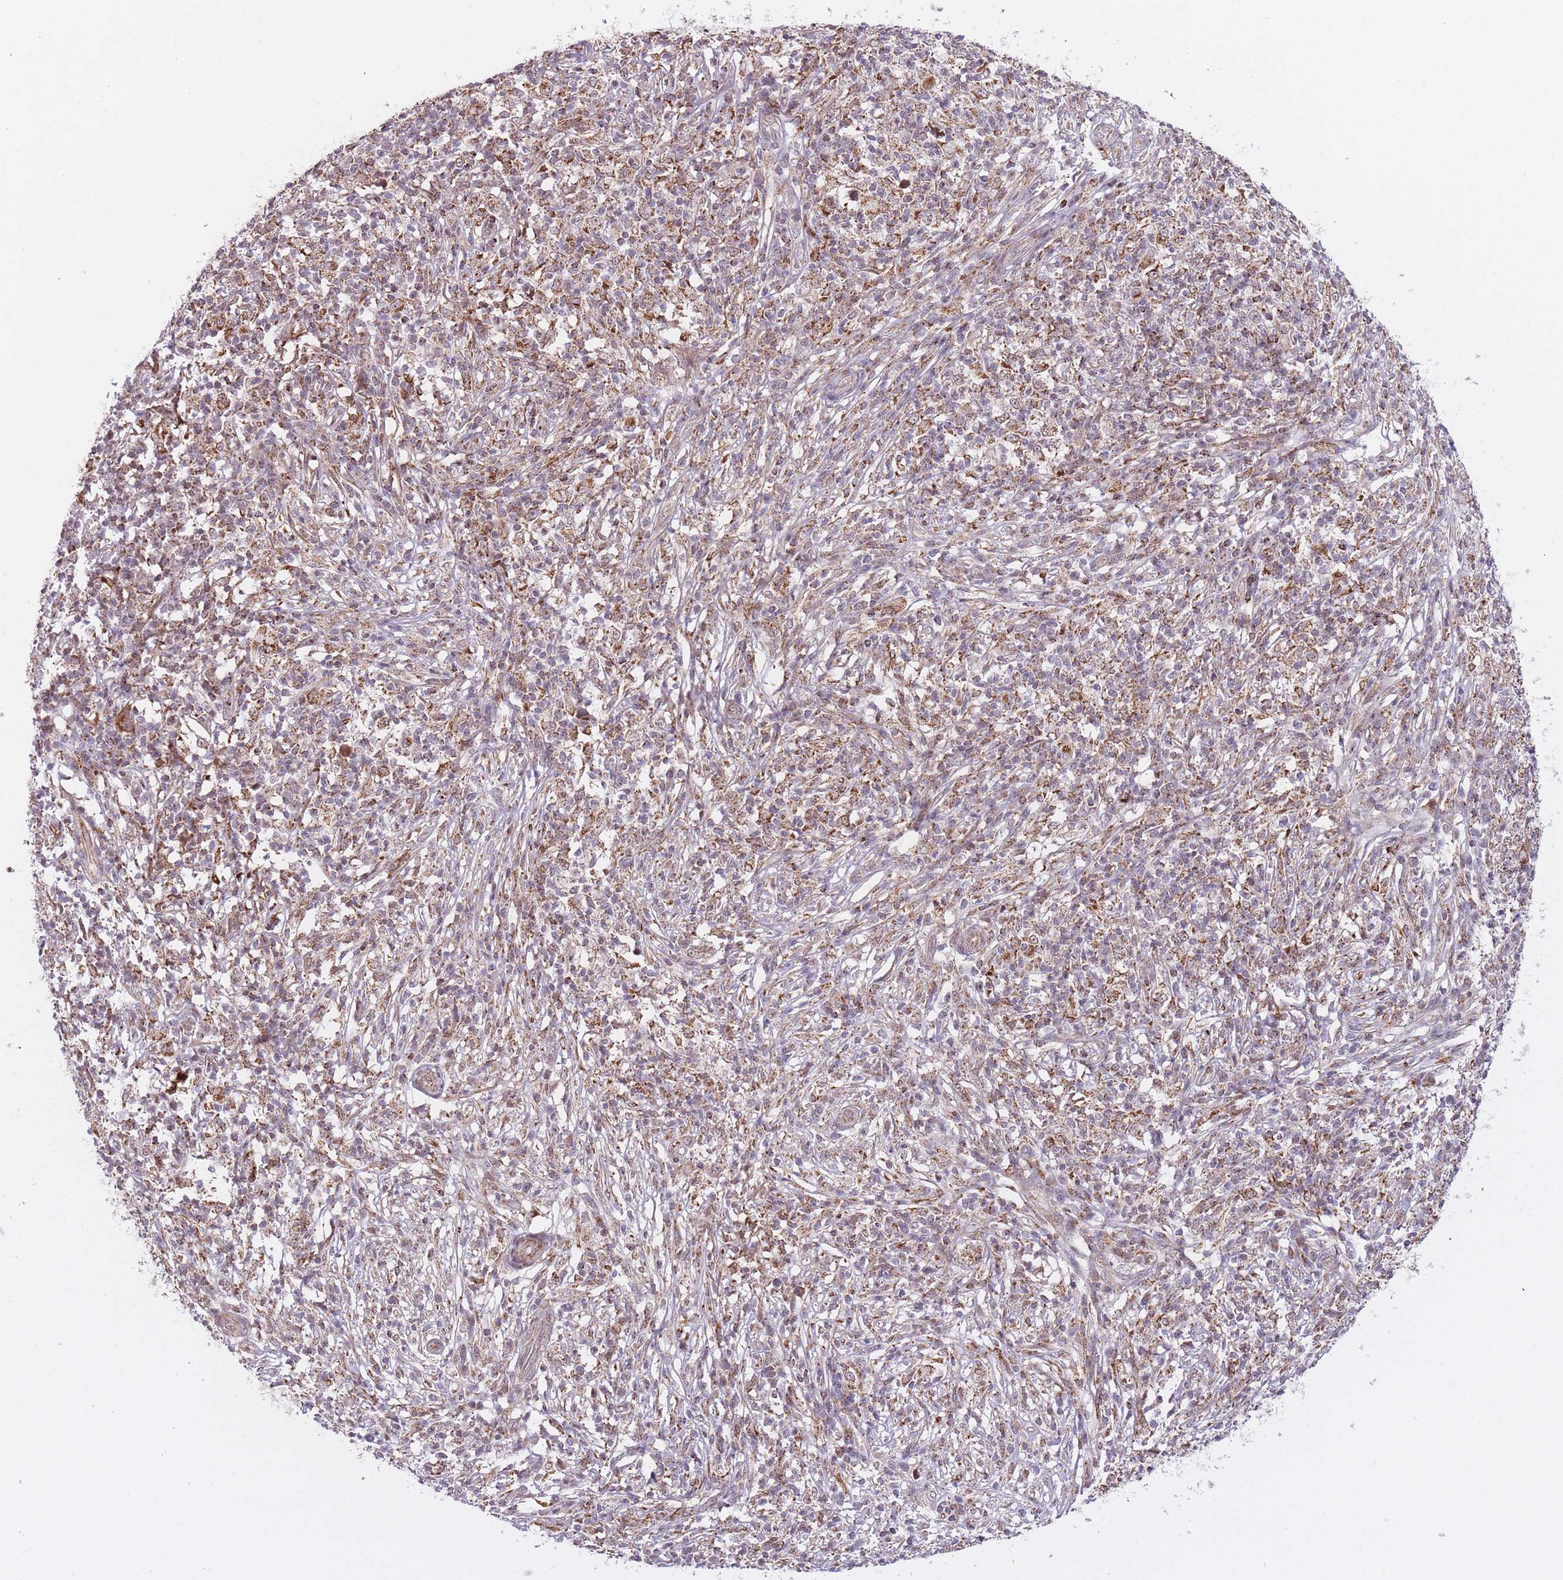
{"staining": {"intensity": "moderate", "quantity": ">75%", "location": "cytoplasmic/membranous"}, "tissue": "melanoma", "cell_type": "Tumor cells", "image_type": "cancer", "snomed": [{"axis": "morphology", "description": "Malignant melanoma, NOS"}, {"axis": "topography", "description": "Skin"}], "caption": "Immunohistochemical staining of human malignant melanoma demonstrates moderate cytoplasmic/membranous protein staining in about >75% of tumor cells. Ihc stains the protein in brown and the nuclei are stained blue.", "gene": "DPYSL4", "patient": {"sex": "male", "age": 66}}